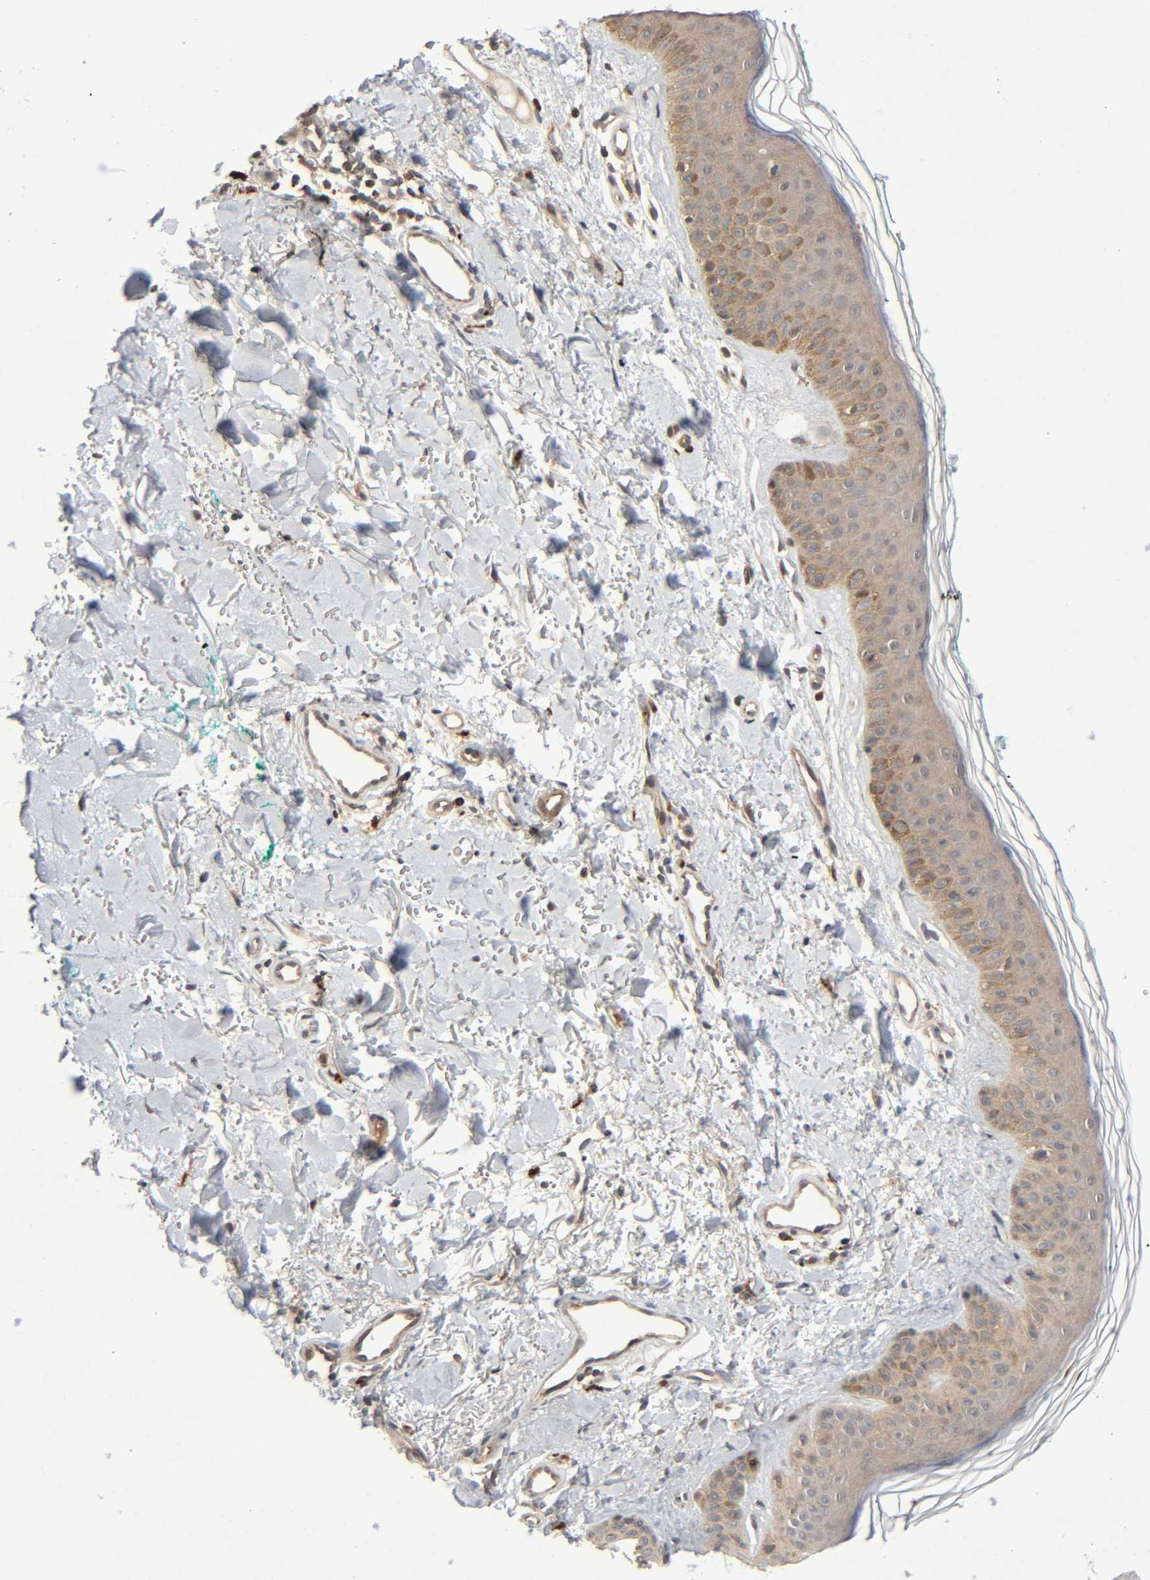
{"staining": {"intensity": "weak", "quantity": ">75%", "location": "cytoplasmic/membranous"}, "tissue": "skin", "cell_type": "Fibroblasts", "image_type": "normal", "snomed": [{"axis": "morphology", "description": "Normal tissue, NOS"}, {"axis": "topography", "description": "Skin"}], "caption": "A micrograph showing weak cytoplasmic/membranous staining in about >75% of fibroblasts in benign skin, as visualized by brown immunohistochemical staining.", "gene": "PPP2R1B", "patient": {"sex": "male", "age": 71}}